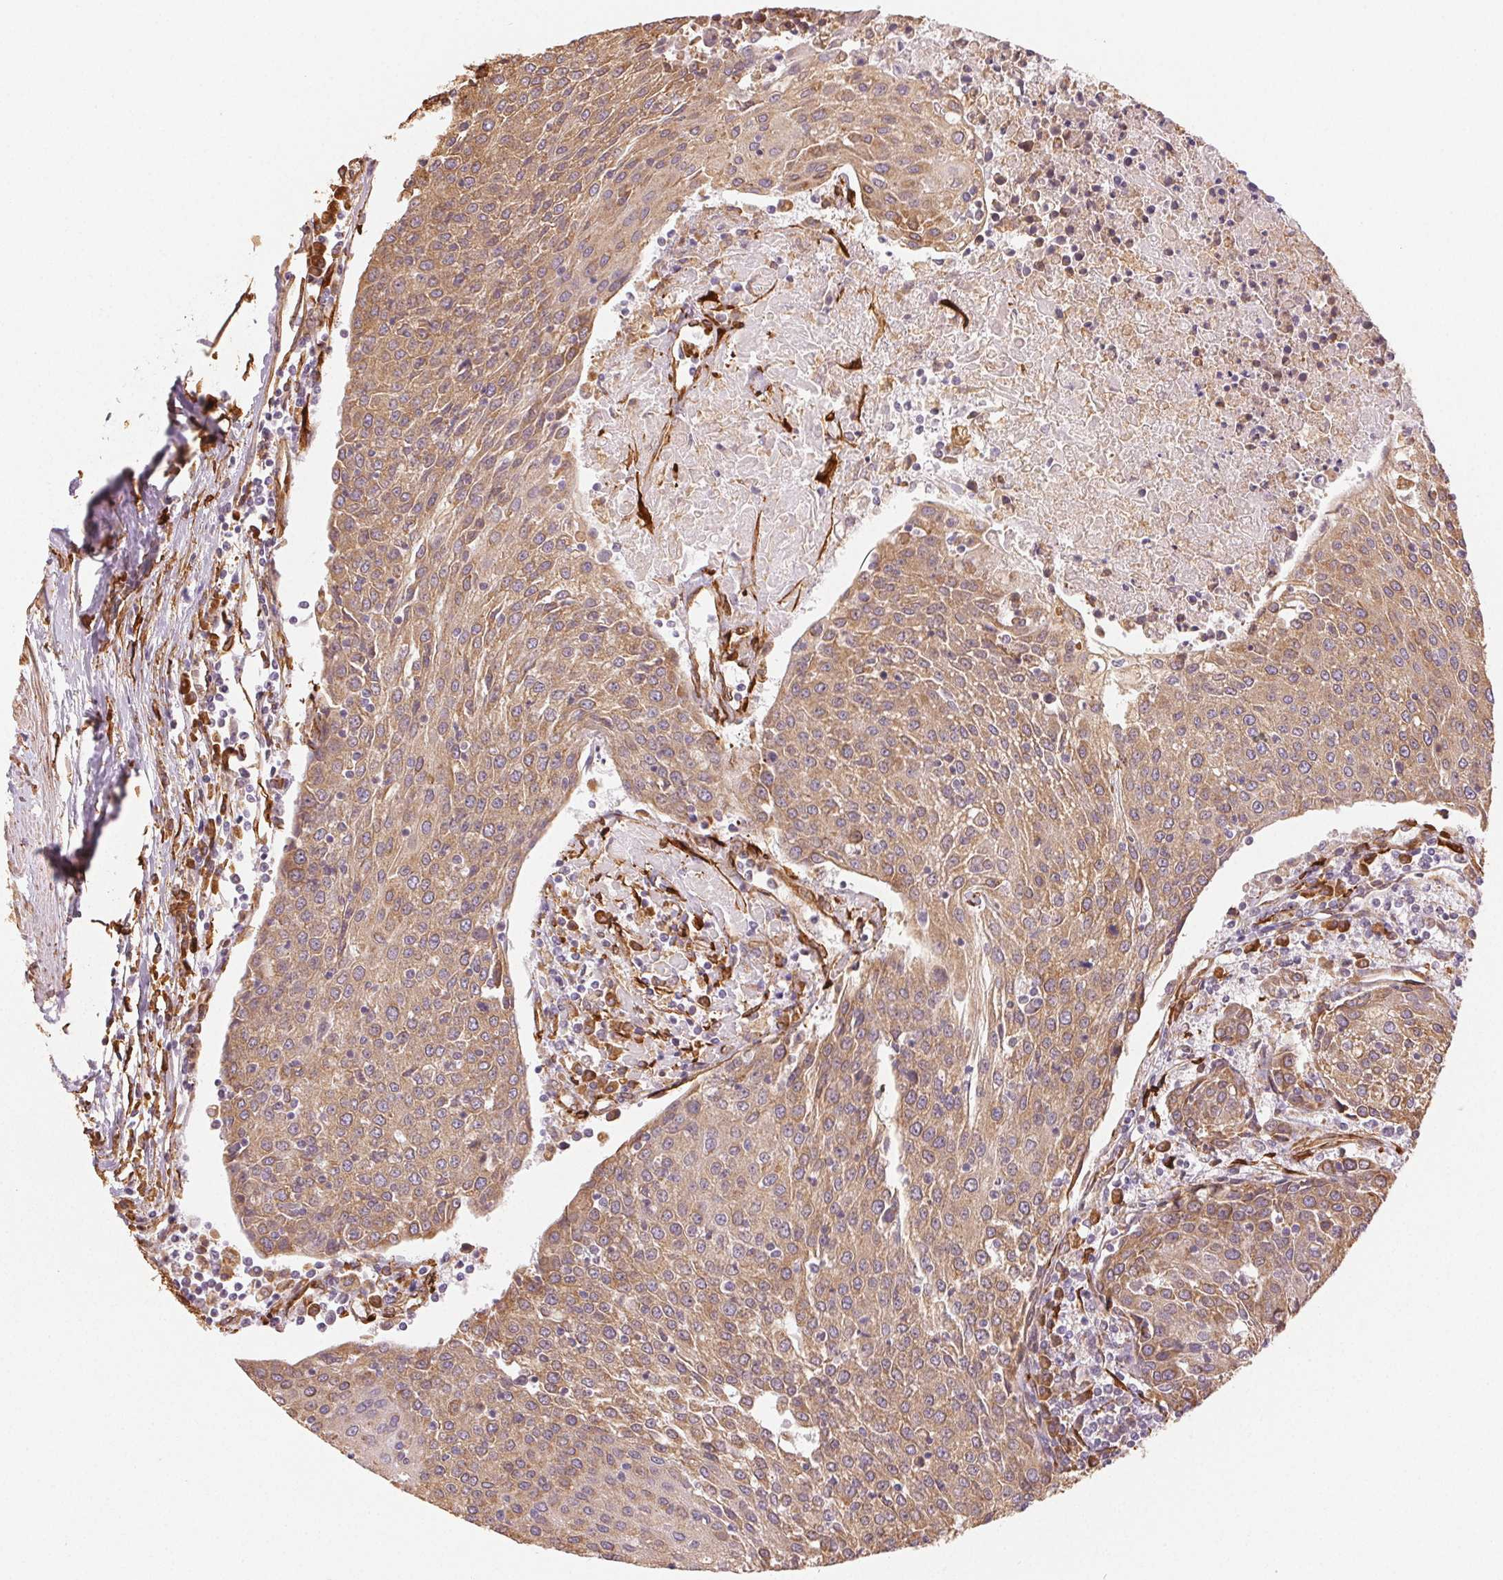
{"staining": {"intensity": "moderate", "quantity": ">75%", "location": "cytoplasmic/membranous"}, "tissue": "urothelial cancer", "cell_type": "Tumor cells", "image_type": "cancer", "snomed": [{"axis": "morphology", "description": "Urothelial carcinoma, High grade"}, {"axis": "topography", "description": "Urinary bladder"}], "caption": "This micrograph demonstrates immunohistochemistry (IHC) staining of high-grade urothelial carcinoma, with medium moderate cytoplasmic/membranous expression in about >75% of tumor cells.", "gene": "RCN3", "patient": {"sex": "female", "age": 85}}